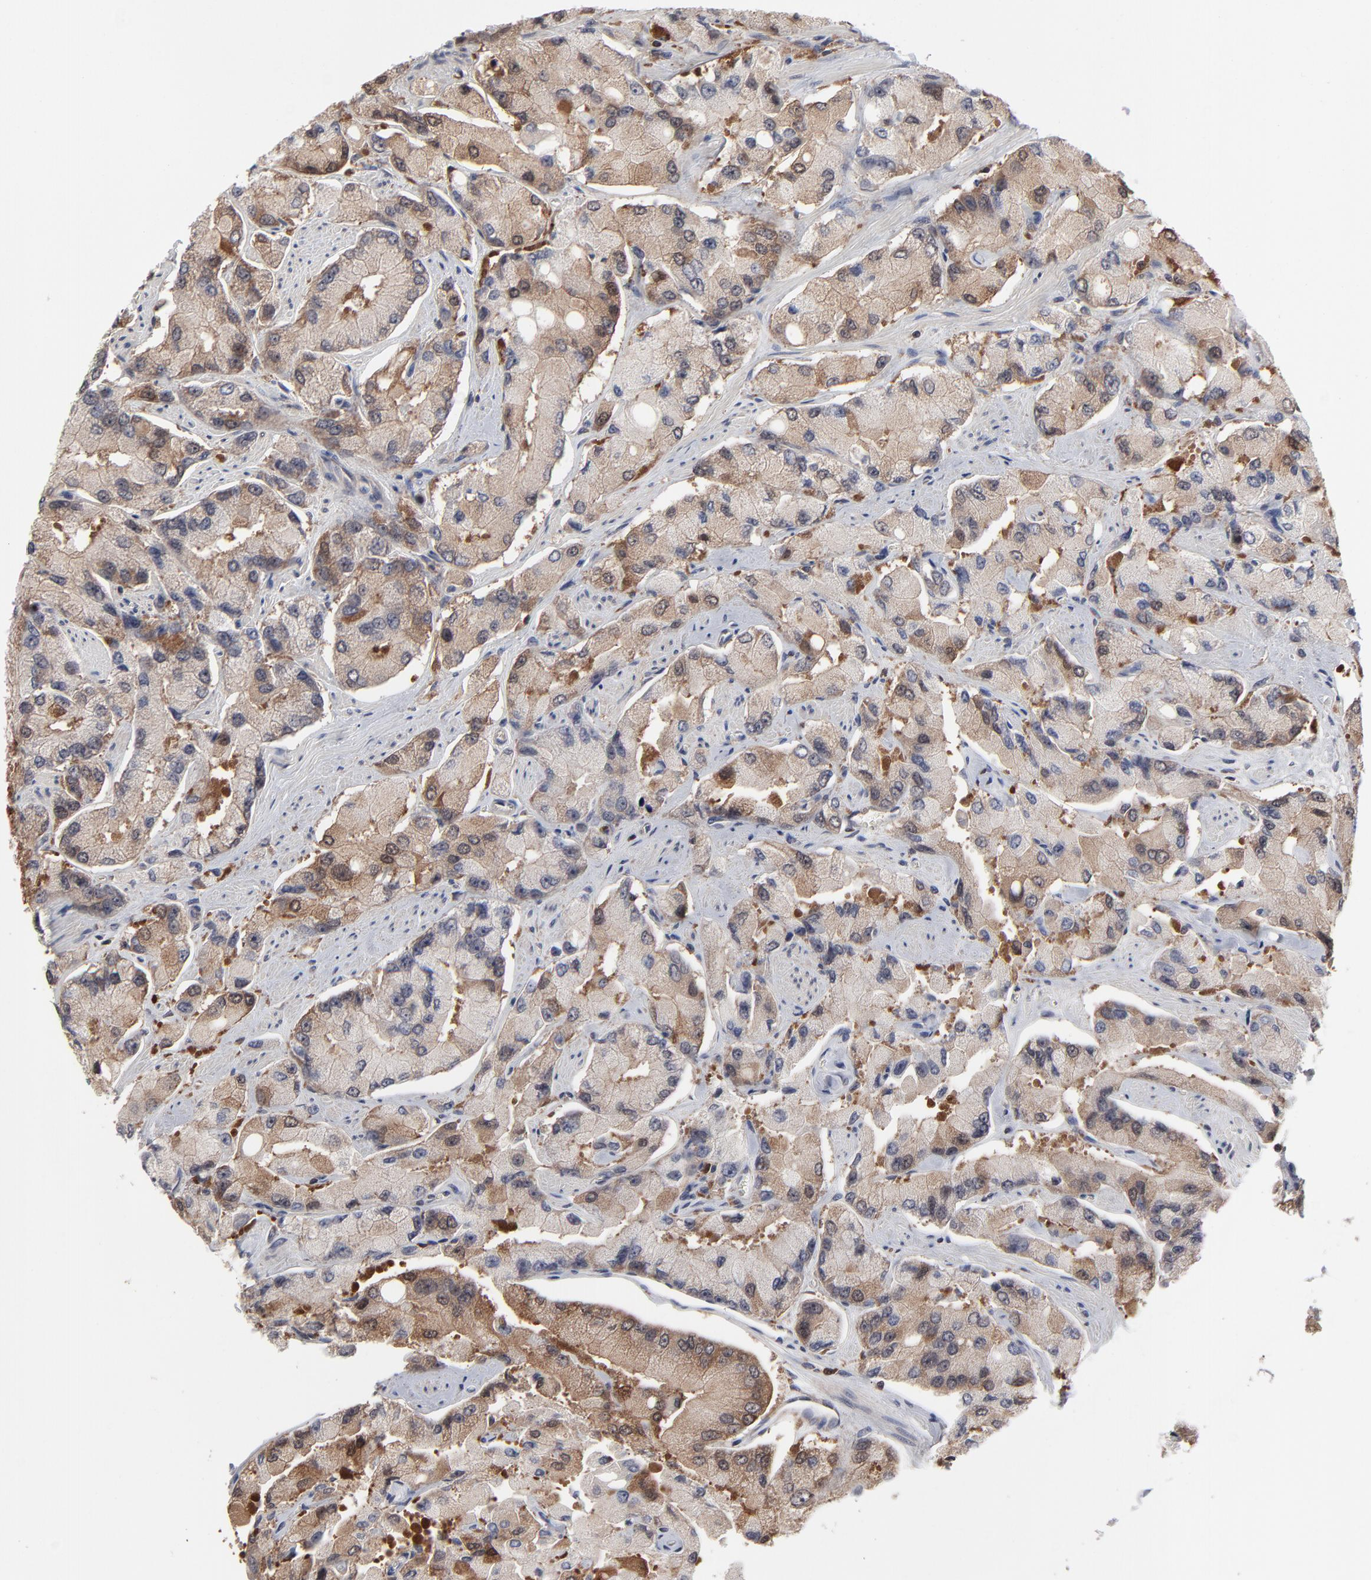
{"staining": {"intensity": "moderate", "quantity": ">75%", "location": "cytoplasmic/membranous"}, "tissue": "prostate cancer", "cell_type": "Tumor cells", "image_type": "cancer", "snomed": [{"axis": "morphology", "description": "Adenocarcinoma, High grade"}, {"axis": "topography", "description": "Prostate"}], "caption": "A histopathology image showing moderate cytoplasmic/membranous positivity in approximately >75% of tumor cells in prostate cancer (adenocarcinoma (high-grade)), as visualized by brown immunohistochemical staining.", "gene": "MAP2K1", "patient": {"sex": "male", "age": 58}}